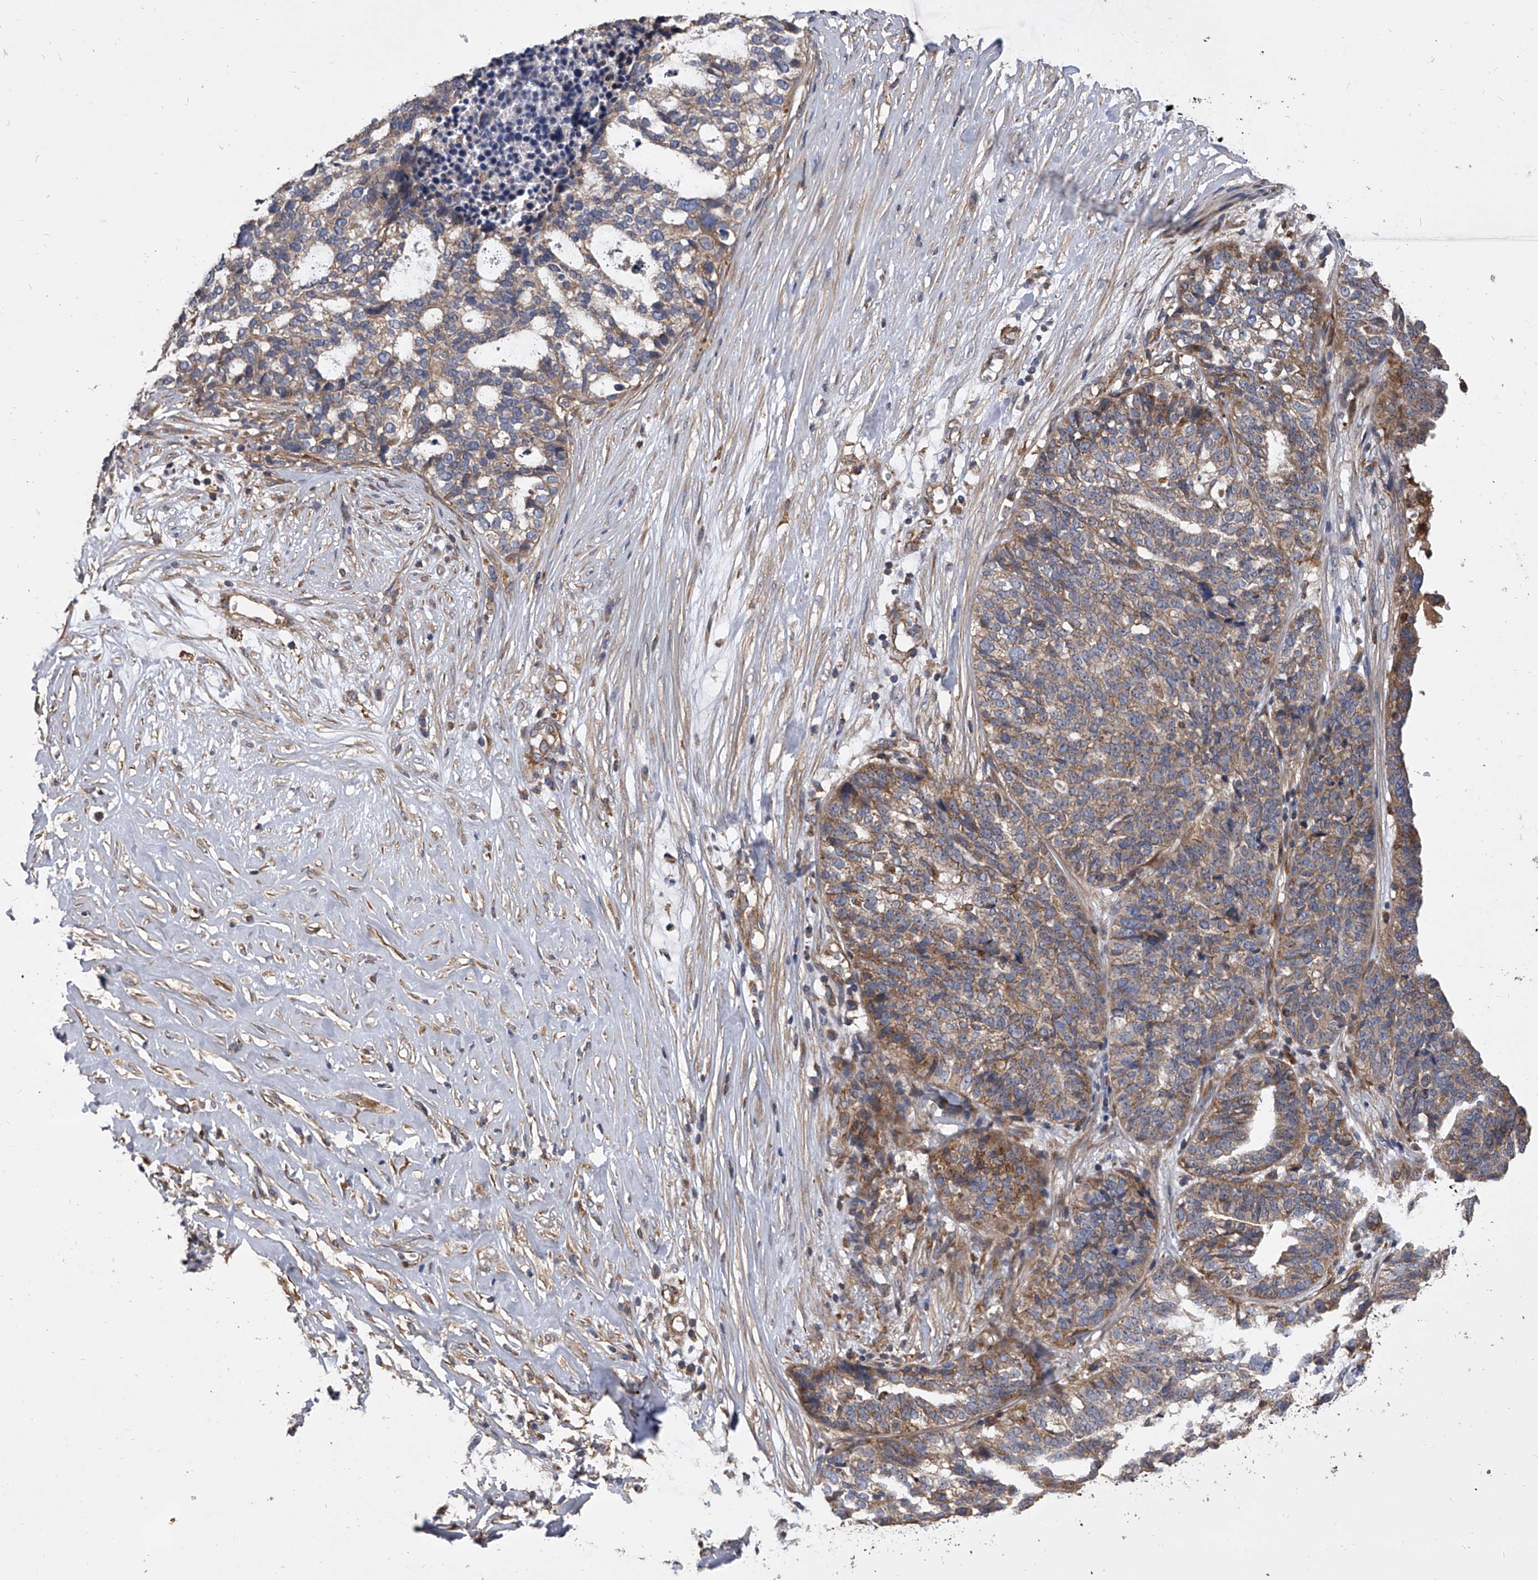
{"staining": {"intensity": "weak", "quantity": "25%-75%", "location": "cytoplasmic/membranous"}, "tissue": "ovarian cancer", "cell_type": "Tumor cells", "image_type": "cancer", "snomed": [{"axis": "morphology", "description": "Cystadenocarcinoma, serous, NOS"}, {"axis": "topography", "description": "Ovary"}], "caption": "DAB (3,3'-diaminobenzidine) immunohistochemical staining of human serous cystadenocarcinoma (ovarian) demonstrates weak cytoplasmic/membranous protein positivity in about 25%-75% of tumor cells. (Brightfield microscopy of DAB IHC at high magnification).", "gene": "EXOC4", "patient": {"sex": "female", "age": 59}}